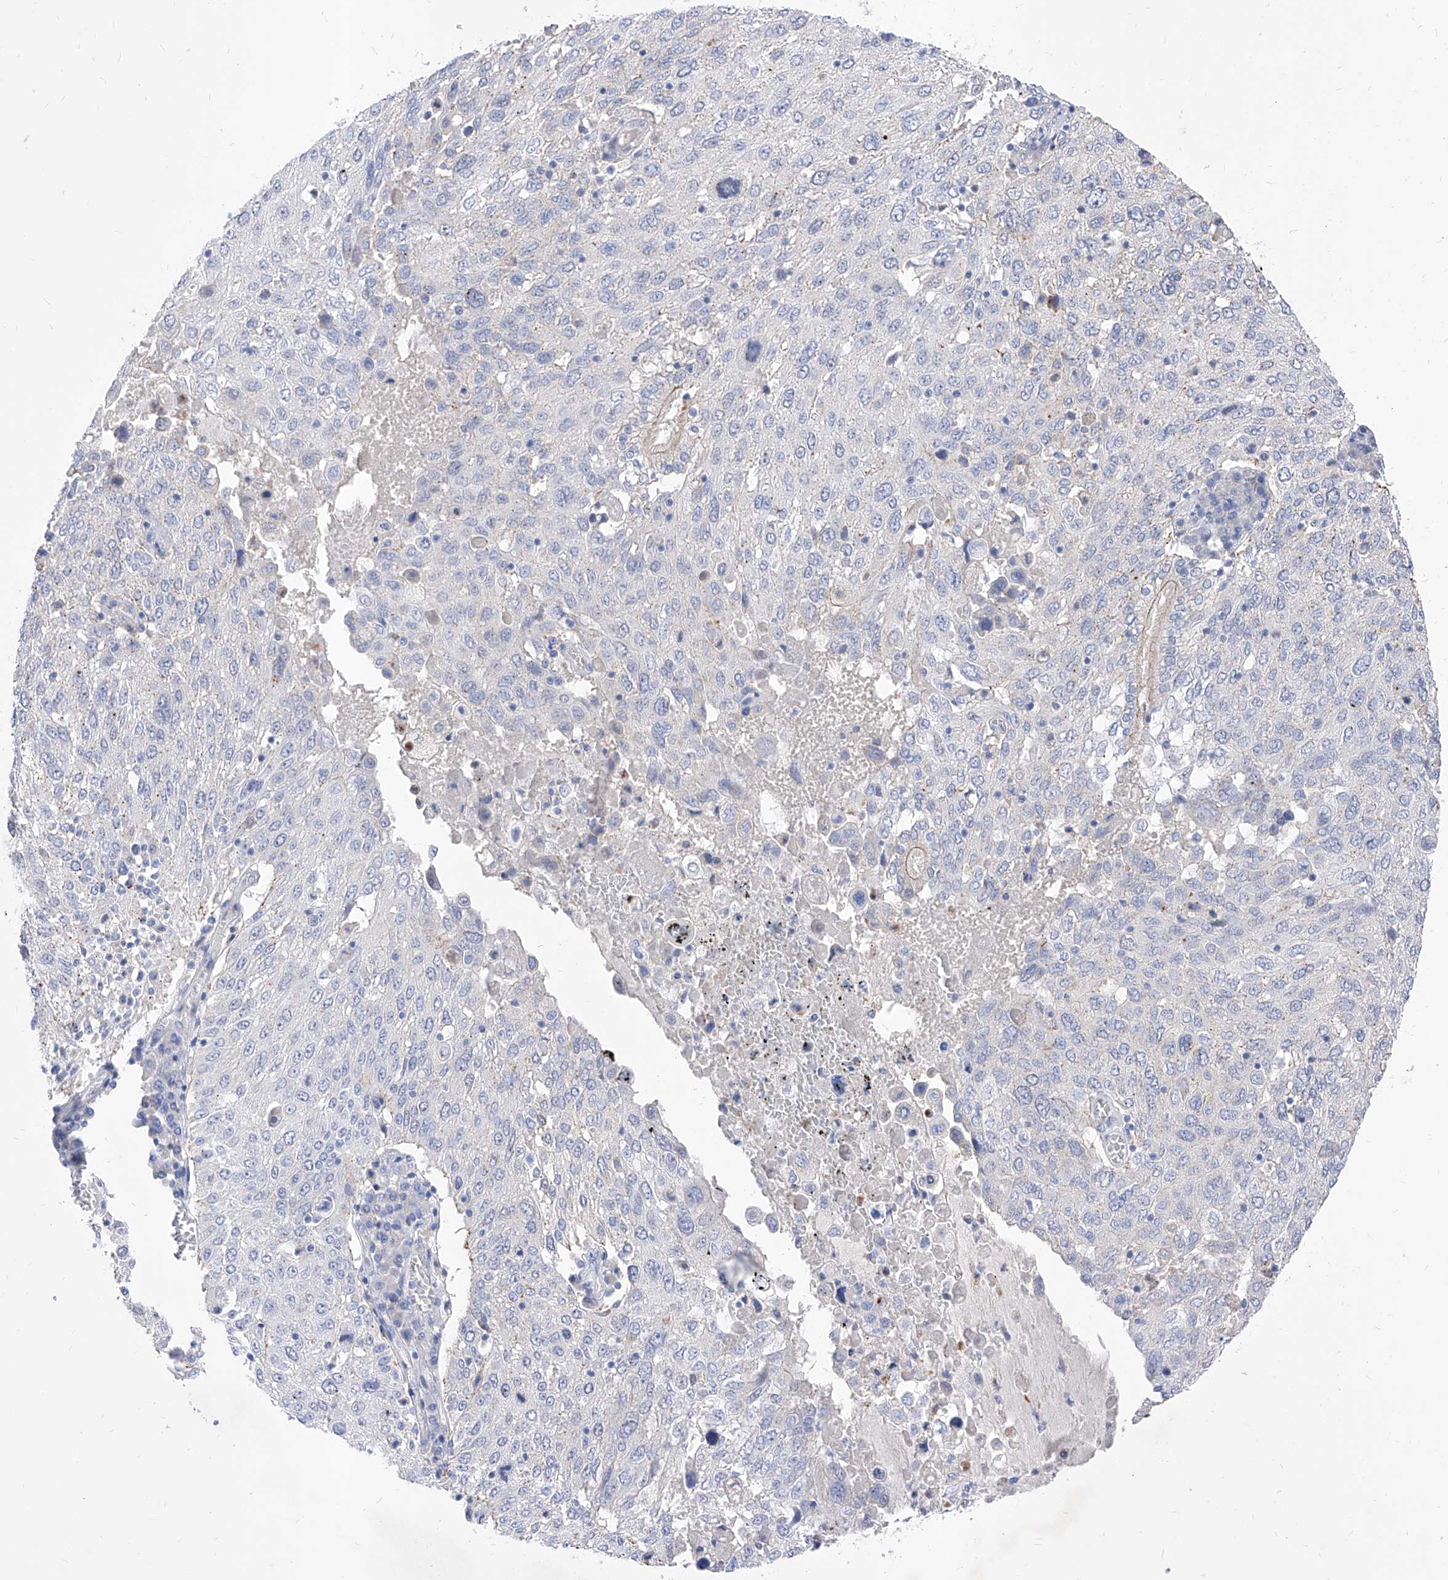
{"staining": {"intensity": "negative", "quantity": "none", "location": "none"}, "tissue": "lung cancer", "cell_type": "Tumor cells", "image_type": "cancer", "snomed": [{"axis": "morphology", "description": "Squamous cell carcinoma, NOS"}, {"axis": "topography", "description": "Lung"}], "caption": "Immunohistochemistry (IHC) histopathology image of neoplastic tissue: human lung squamous cell carcinoma stained with DAB (3,3'-diaminobenzidine) demonstrates no significant protein staining in tumor cells.", "gene": "VAX1", "patient": {"sex": "male", "age": 65}}